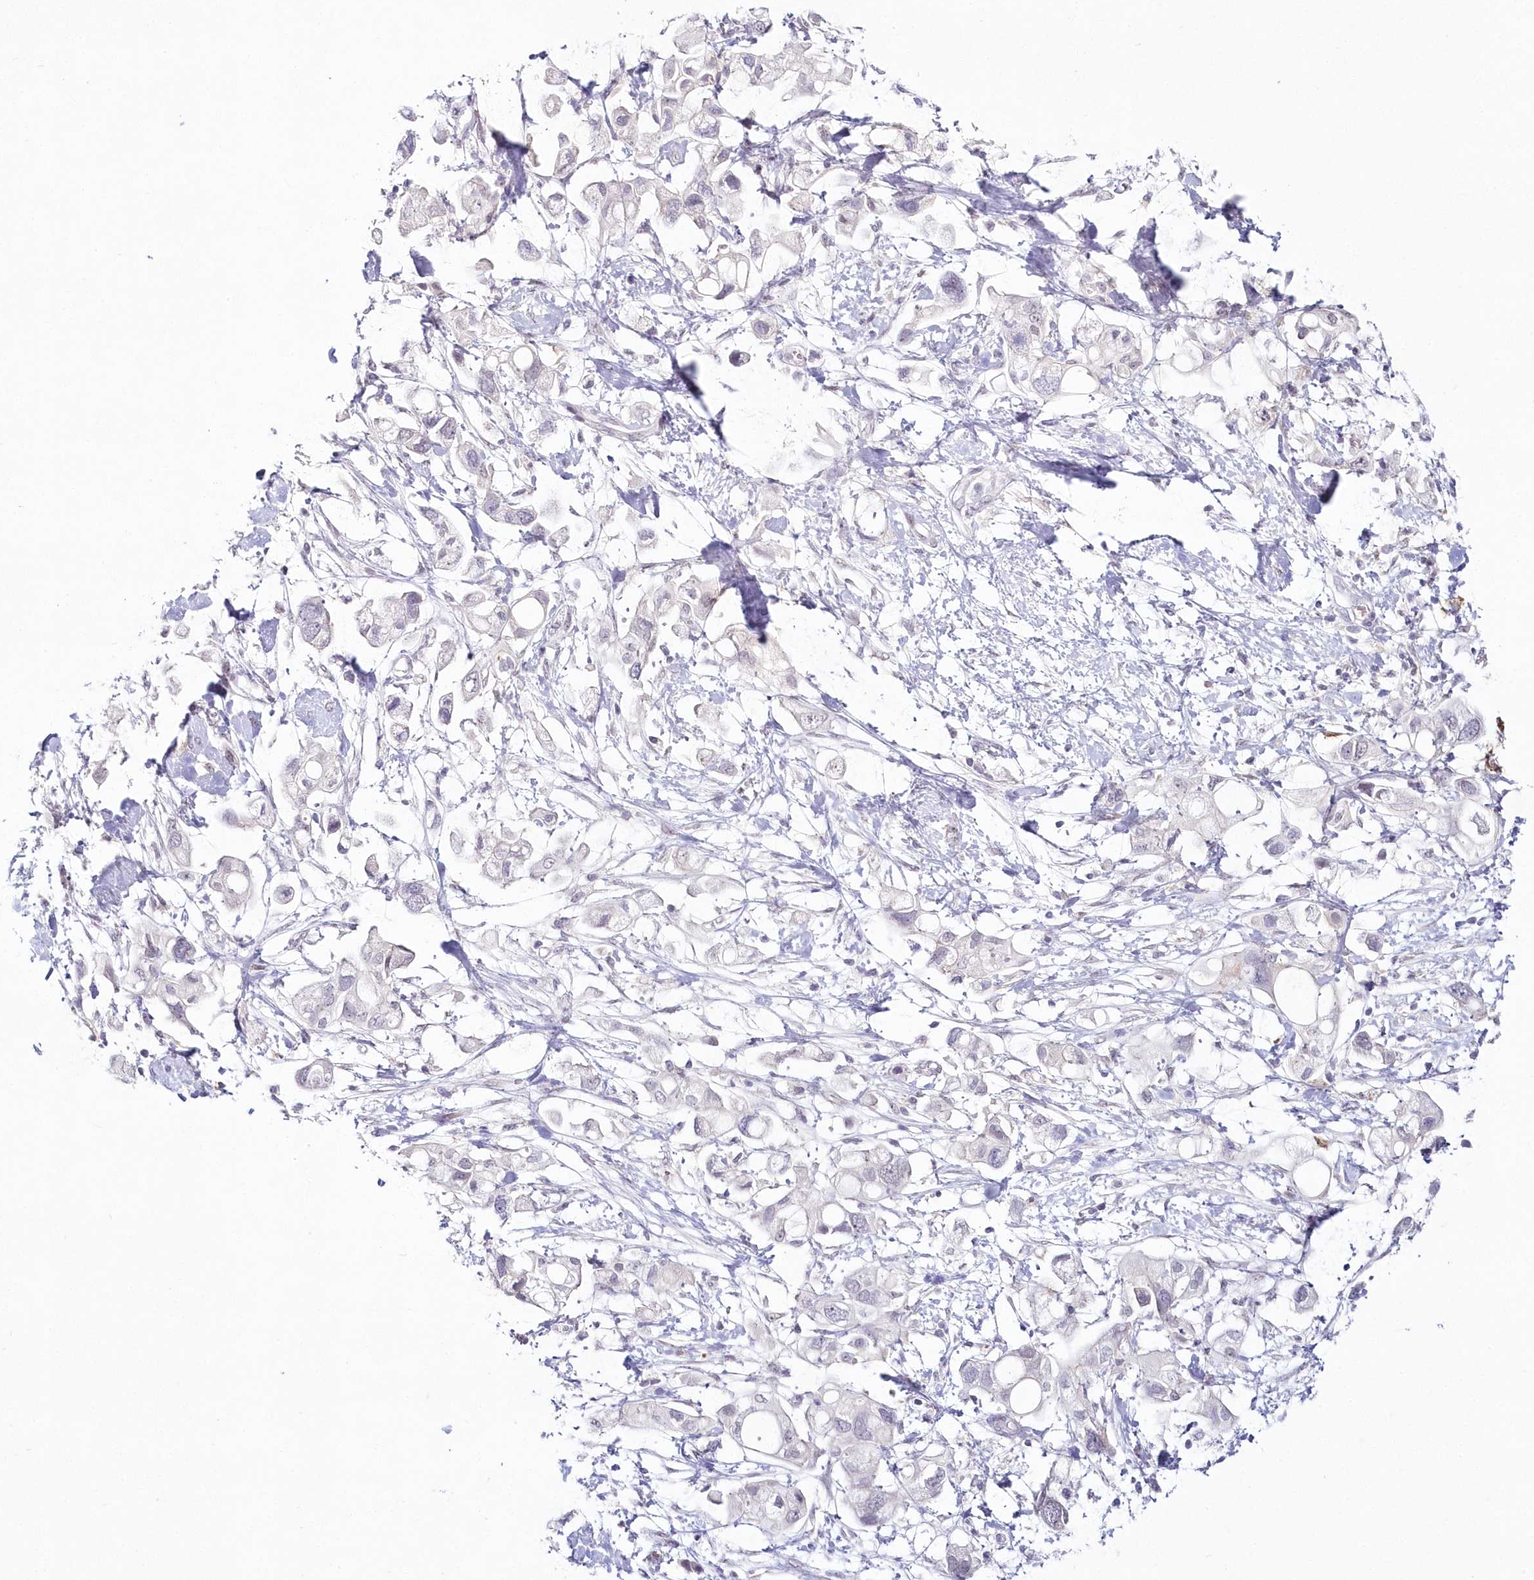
{"staining": {"intensity": "negative", "quantity": "none", "location": "none"}, "tissue": "pancreatic cancer", "cell_type": "Tumor cells", "image_type": "cancer", "snomed": [{"axis": "morphology", "description": "Adenocarcinoma, NOS"}, {"axis": "topography", "description": "Pancreas"}], "caption": "Tumor cells are negative for brown protein staining in adenocarcinoma (pancreatic).", "gene": "HYCC2", "patient": {"sex": "female", "age": 56}}